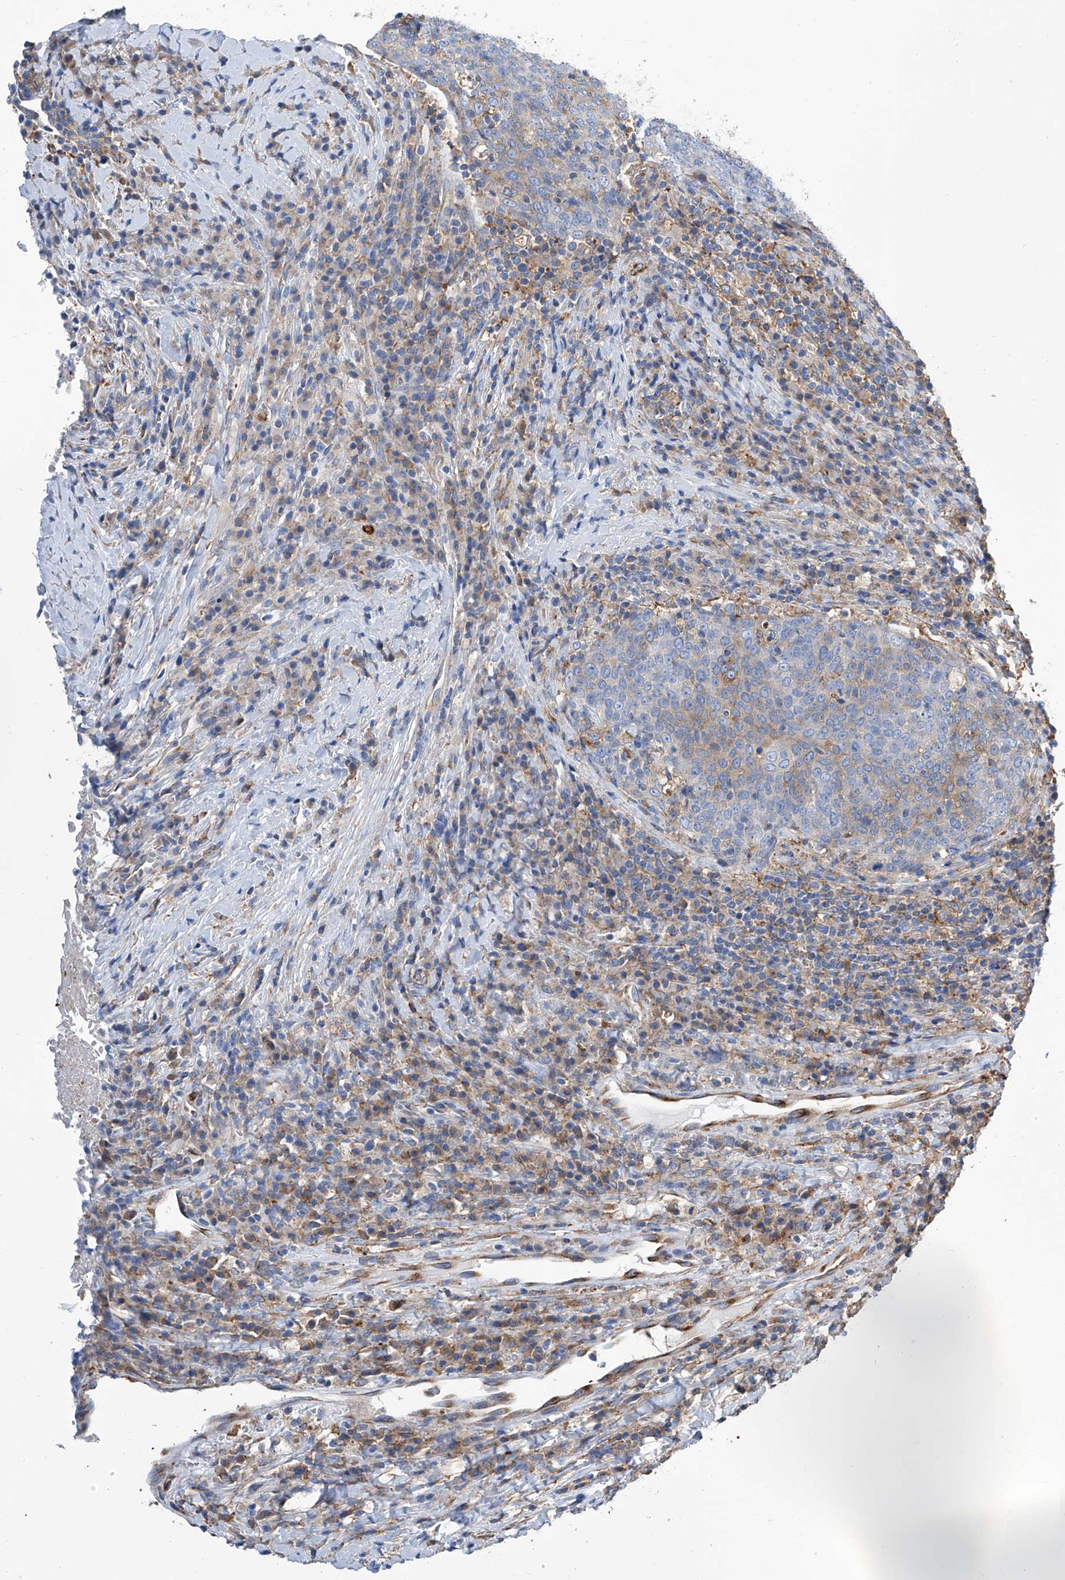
{"staining": {"intensity": "moderate", "quantity": "<25%", "location": "cytoplasmic/membranous"}, "tissue": "head and neck cancer", "cell_type": "Tumor cells", "image_type": "cancer", "snomed": [{"axis": "morphology", "description": "Squamous cell carcinoma, NOS"}, {"axis": "morphology", "description": "Squamous cell carcinoma, metastatic, NOS"}, {"axis": "topography", "description": "Lymph node"}, {"axis": "topography", "description": "Head-Neck"}], "caption": "The image reveals immunohistochemical staining of head and neck cancer. There is moderate cytoplasmic/membranous positivity is identified in approximately <25% of tumor cells.", "gene": "GPT", "patient": {"sex": "male", "age": 62}}